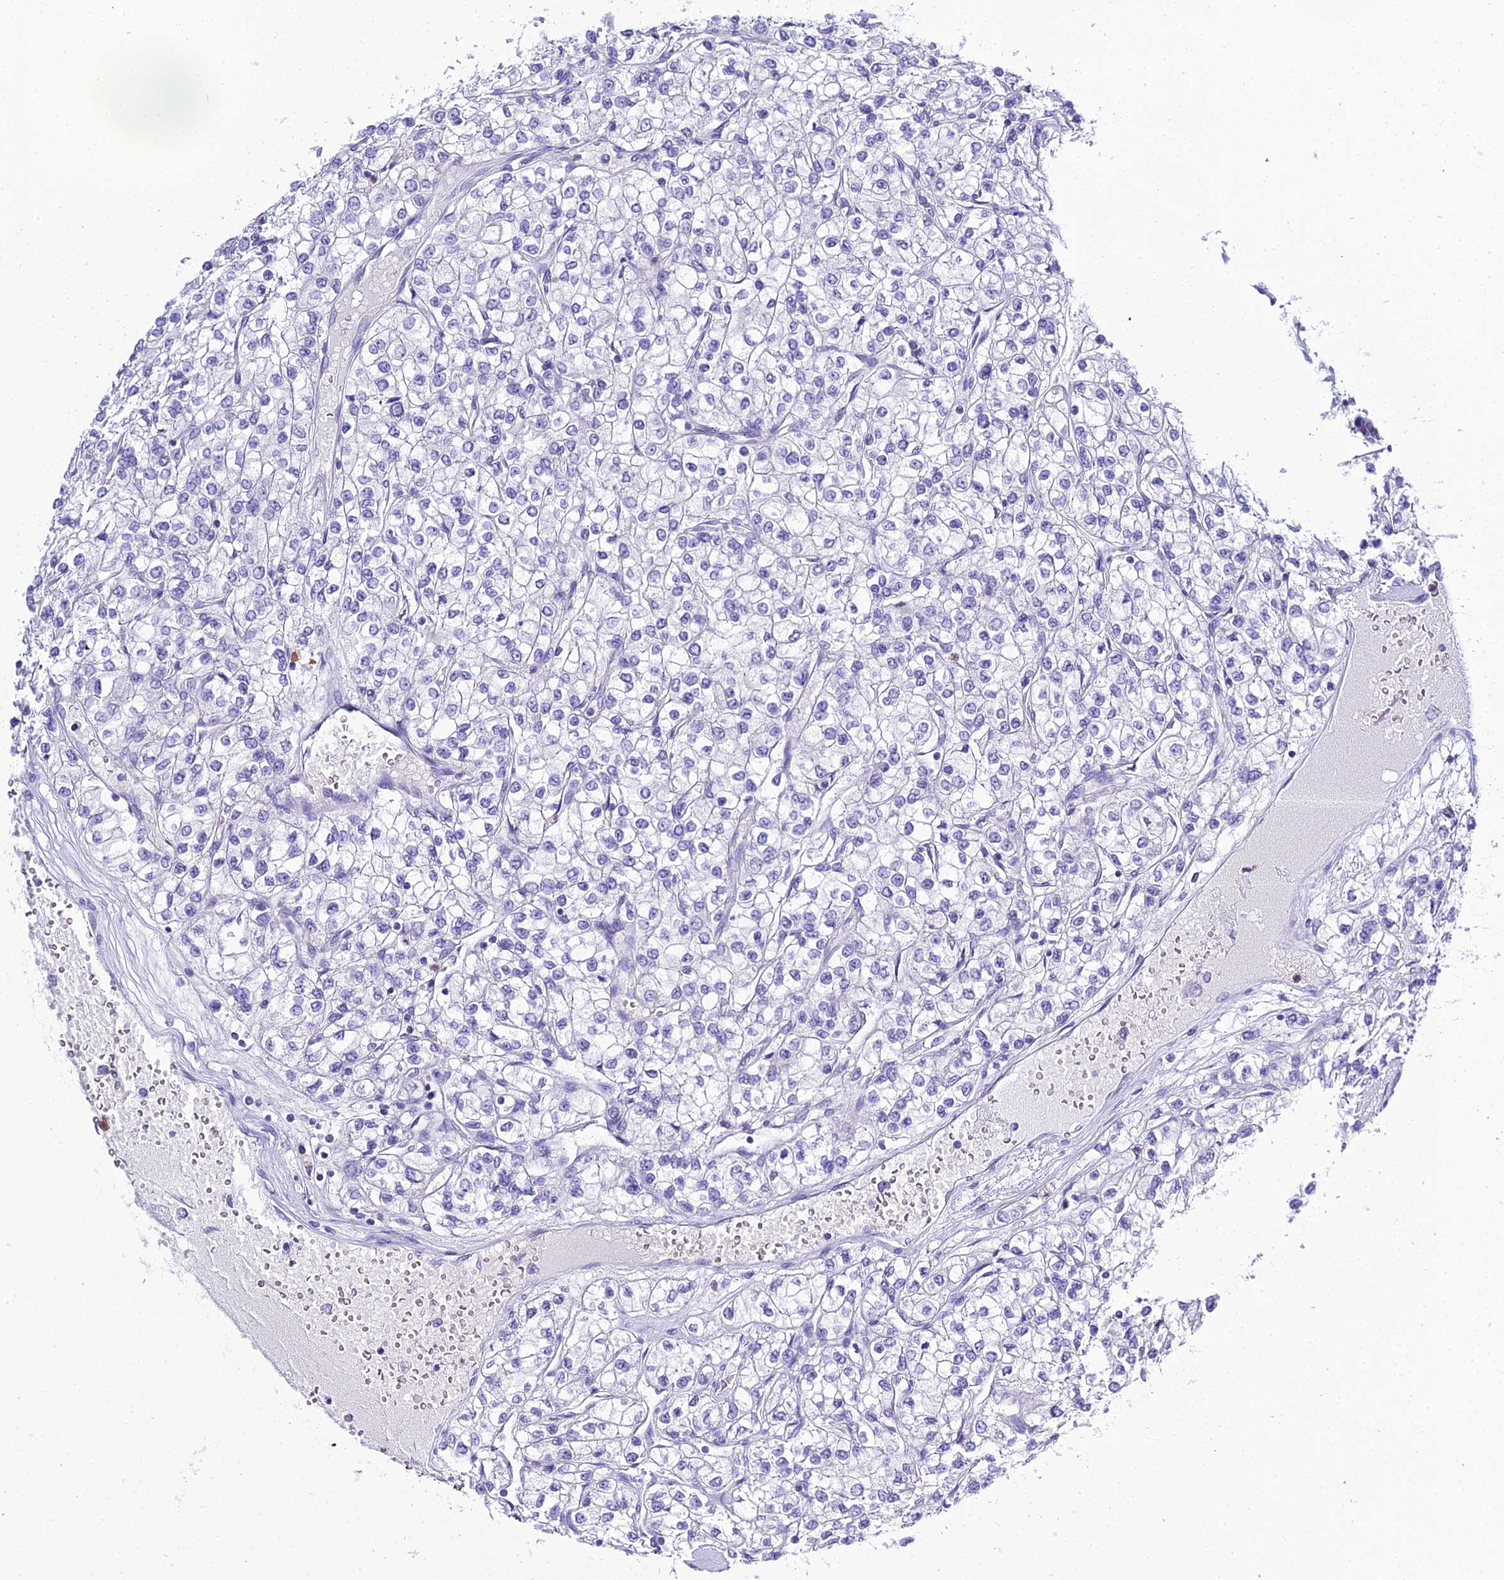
{"staining": {"intensity": "negative", "quantity": "none", "location": "none"}, "tissue": "renal cancer", "cell_type": "Tumor cells", "image_type": "cancer", "snomed": [{"axis": "morphology", "description": "Adenocarcinoma, NOS"}, {"axis": "topography", "description": "Kidney"}], "caption": "Immunohistochemistry (IHC) of human renal adenocarcinoma reveals no staining in tumor cells. (DAB immunohistochemistry with hematoxylin counter stain).", "gene": "OR1Q1", "patient": {"sex": "male", "age": 80}}